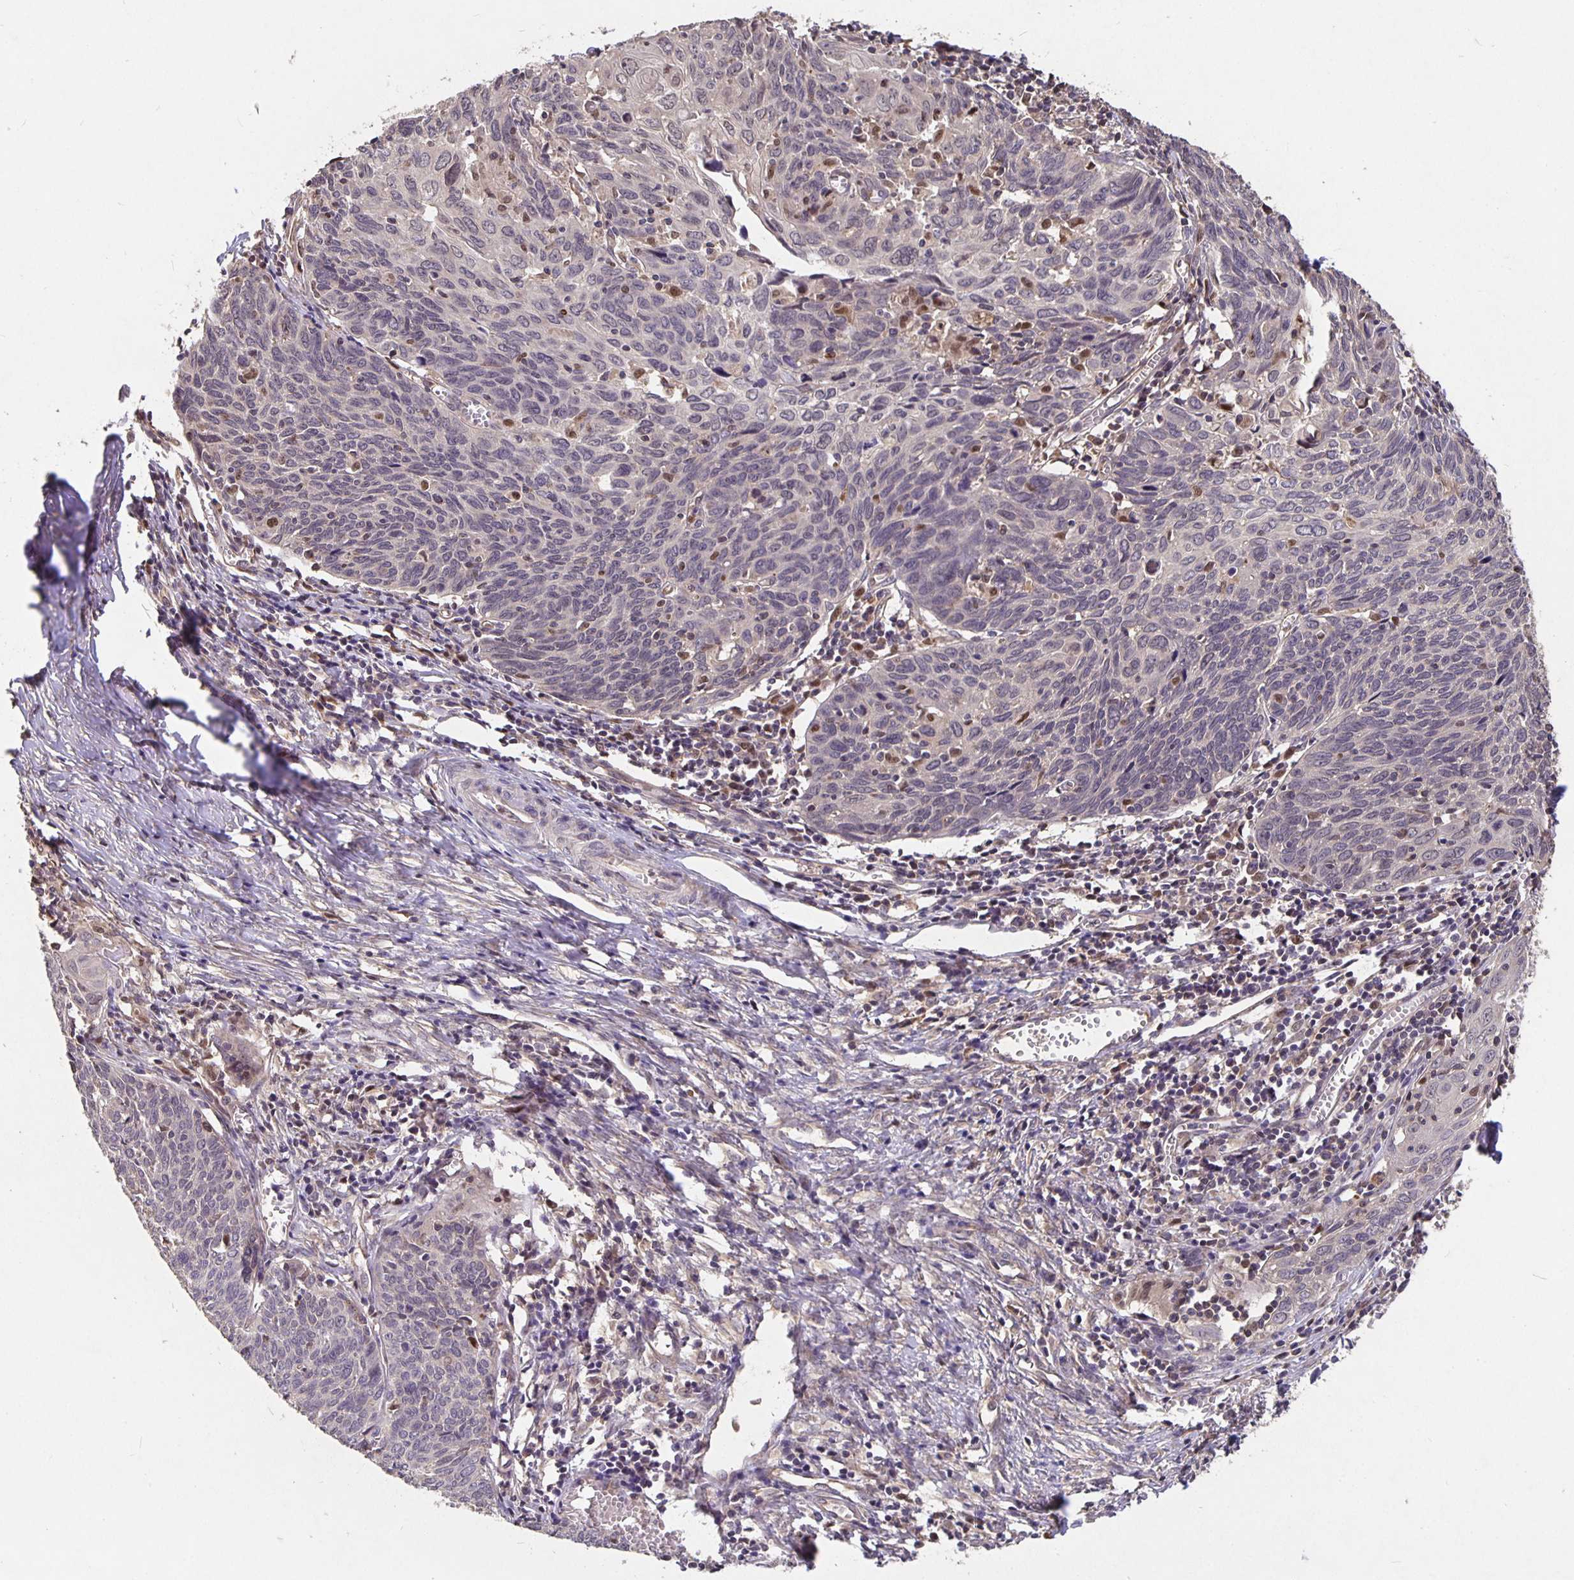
{"staining": {"intensity": "negative", "quantity": "none", "location": "none"}, "tissue": "cervical cancer", "cell_type": "Tumor cells", "image_type": "cancer", "snomed": [{"axis": "morphology", "description": "Squamous cell carcinoma, NOS"}, {"axis": "topography", "description": "Cervix"}], "caption": "Tumor cells show no significant positivity in cervical cancer (squamous cell carcinoma).", "gene": "NOG", "patient": {"sex": "female", "age": 39}}